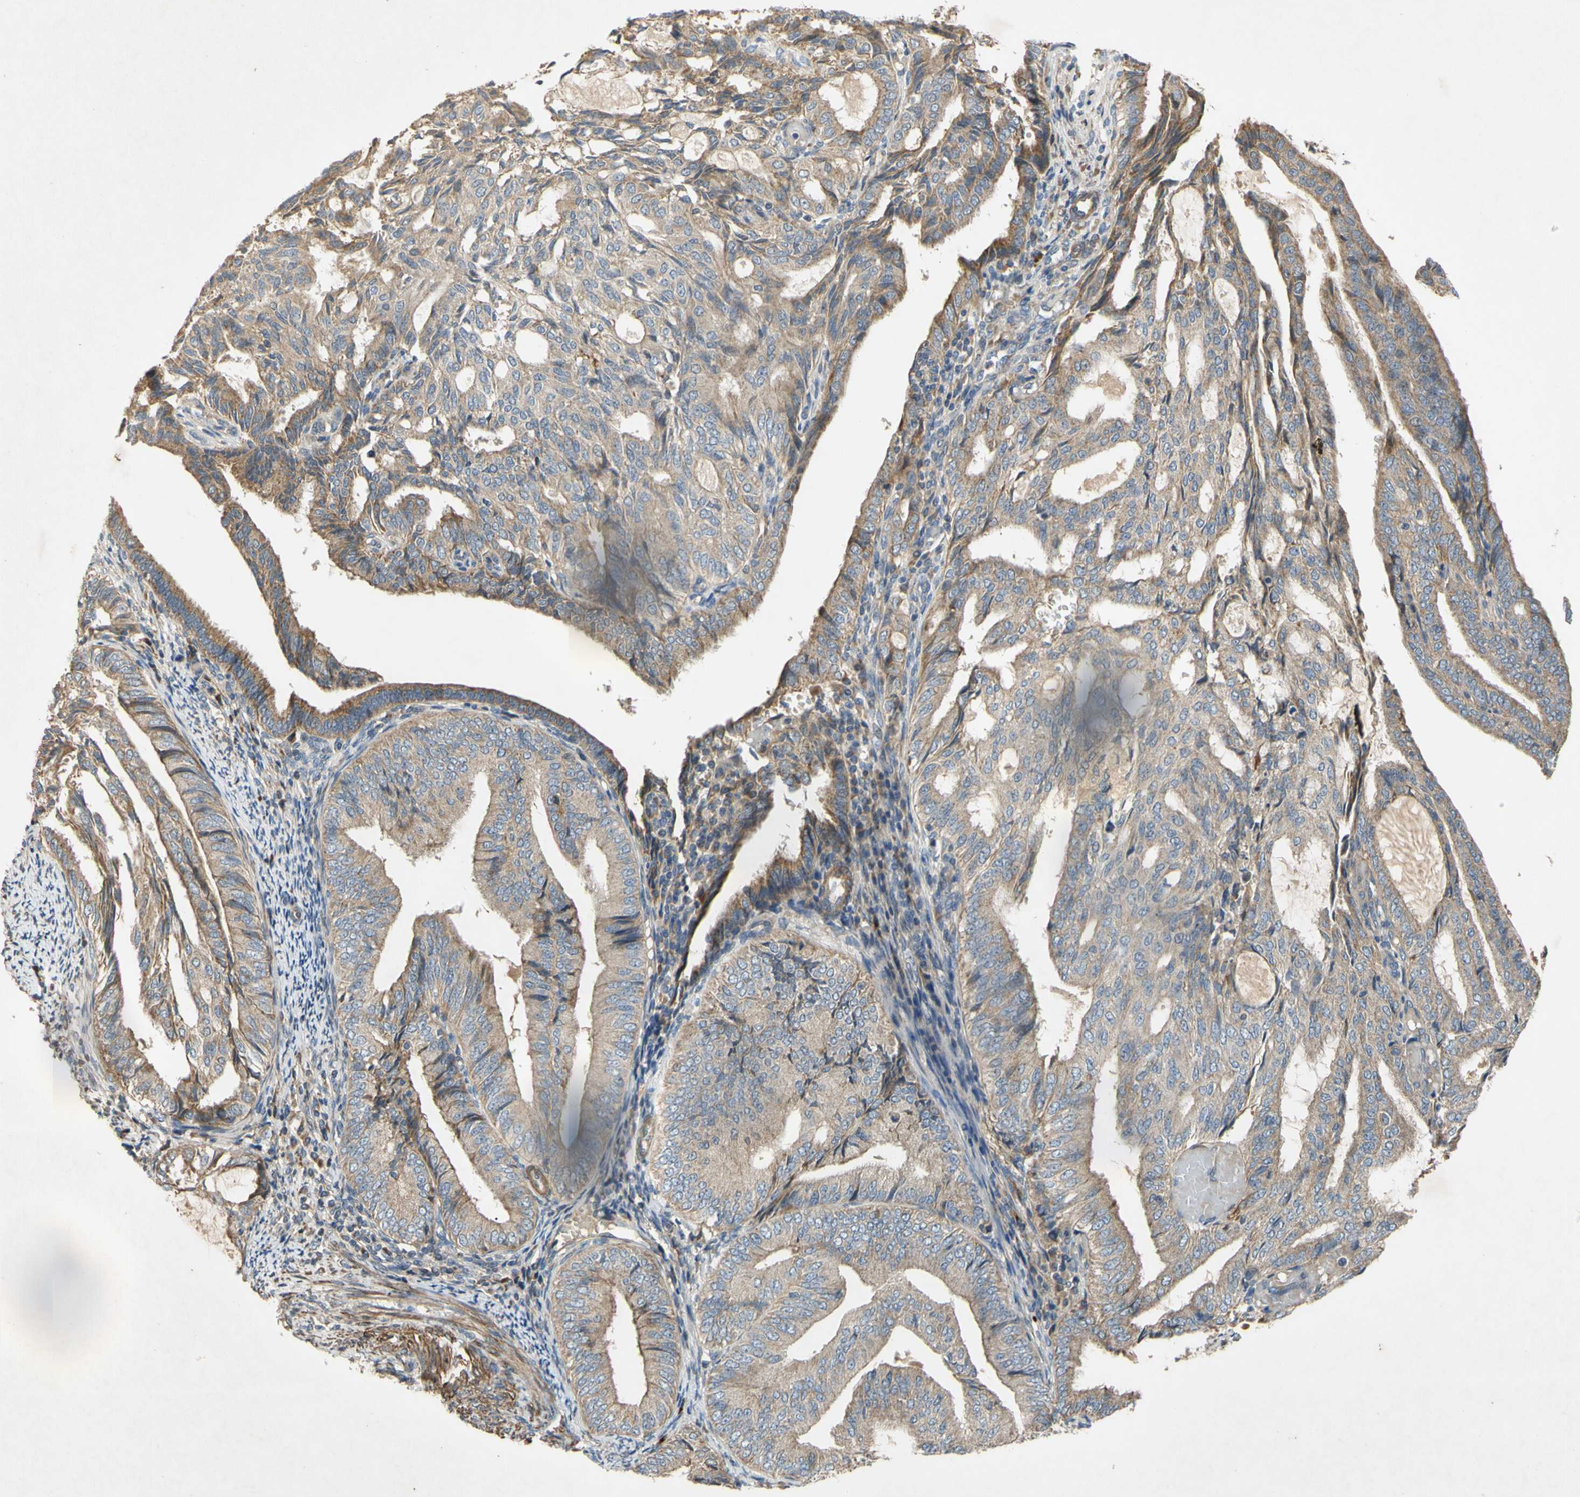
{"staining": {"intensity": "moderate", "quantity": ">75%", "location": "cytoplasmic/membranous"}, "tissue": "endometrial cancer", "cell_type": "Tumor cells", "image_type": "cancer", "snomed": [{"axis": "morphology", "description": "Adenocarcinoma, NOS"}, {"axis": "topography", "description": "Endometrium"}], "caption": "The micrograph exhibits staining of adenocarcinoma (endometrial), revealing moderate cytoplasmic/membranous protein expression (brown color) within tumor cells.", "gene": "PARD6A", "patient": {"sex": "female", "age": 58}}